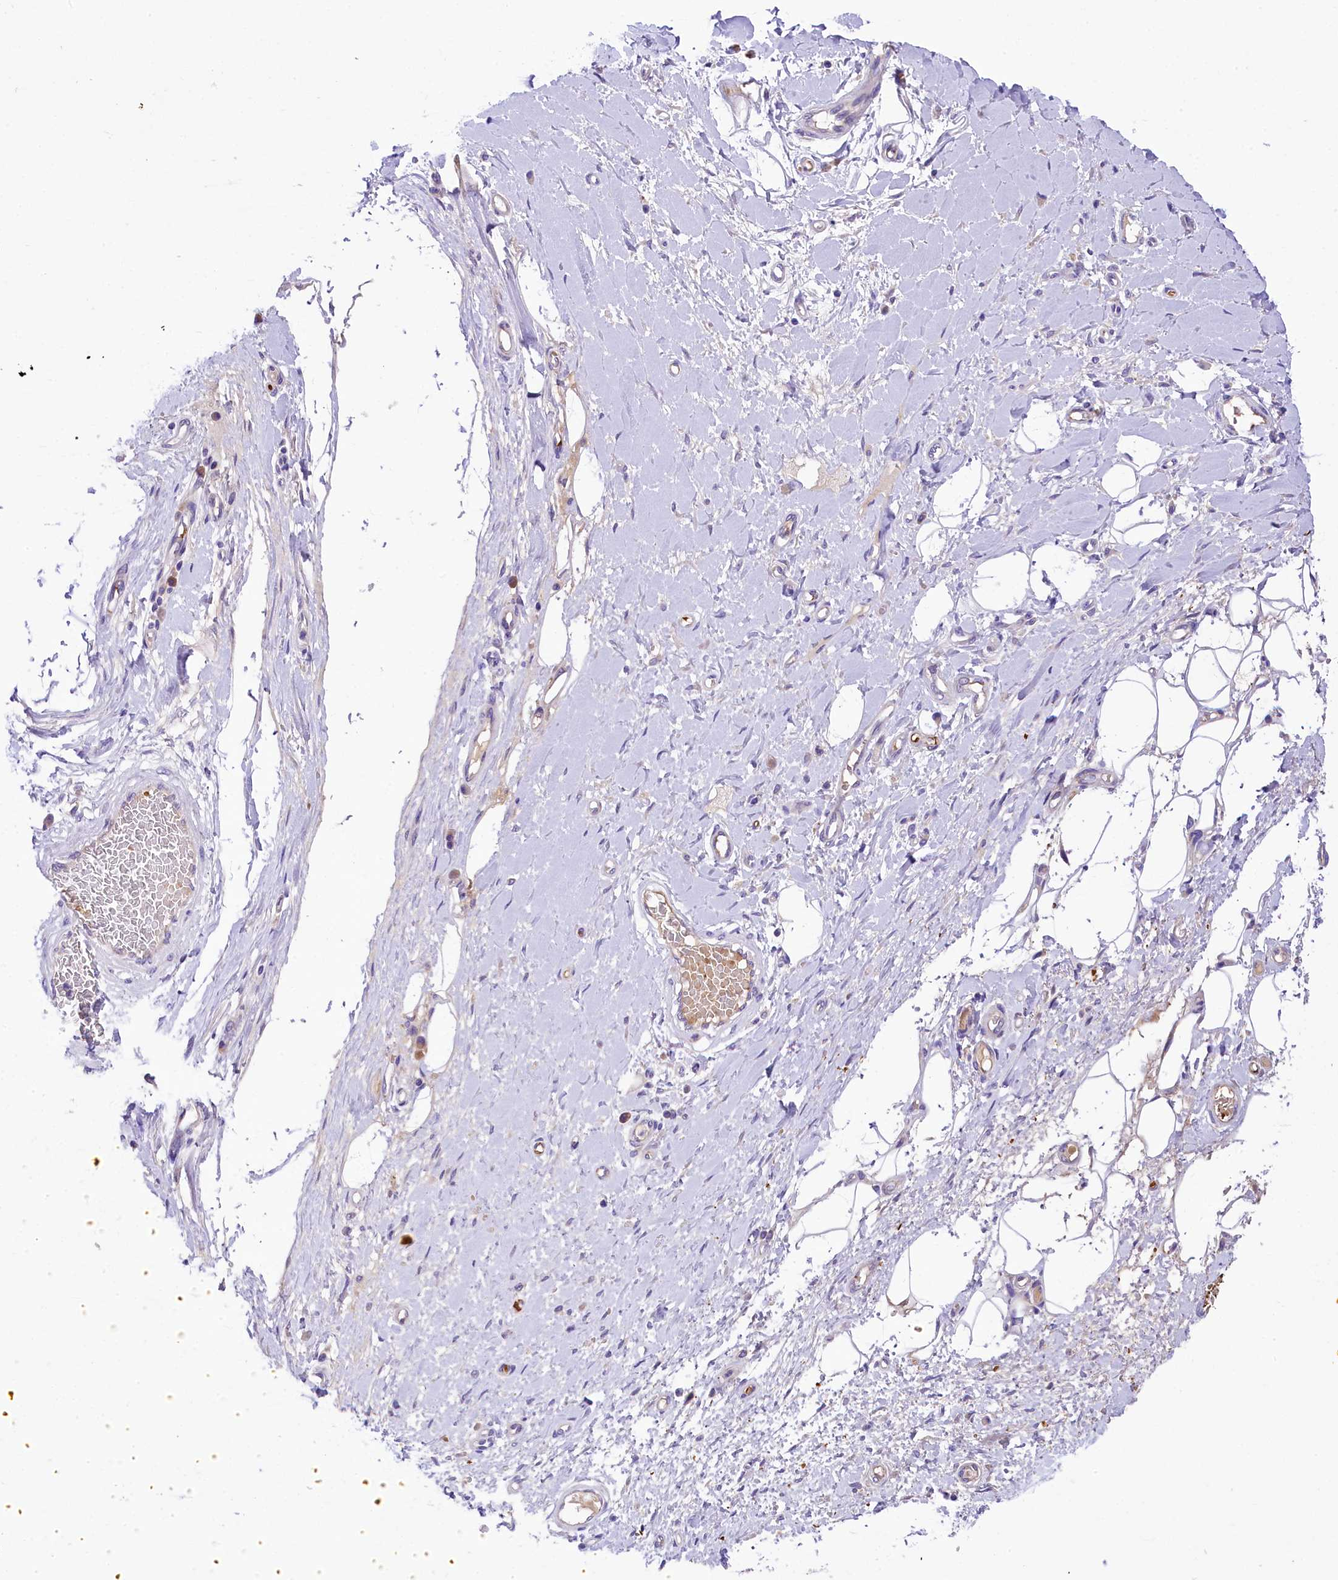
{"staining": {"intensity": "negative", "quantity": "none", "location": "none"}, "tissue": "adipose tissue", "cell_type": "Adipocytes", "image_type": "normal", "snomed": [{"axis": "morphology", "description": "Normal tissue, NOS"}, {"axis": "morphology", "description": "Adenocarcinoma, NOS"}, {"axis": "topography", "description": "Esophagus"}, {"axis": "topography", "description": "Stomach, upper"}, {"axis": "topography", "description": "Peripheral nerve tissue"}], "caption": "IHC of normal human adipose tissue demonstrates no positivity in adipocytes.", "gene": "LARP4", "patient": {"sex": "male", "age": 62}}